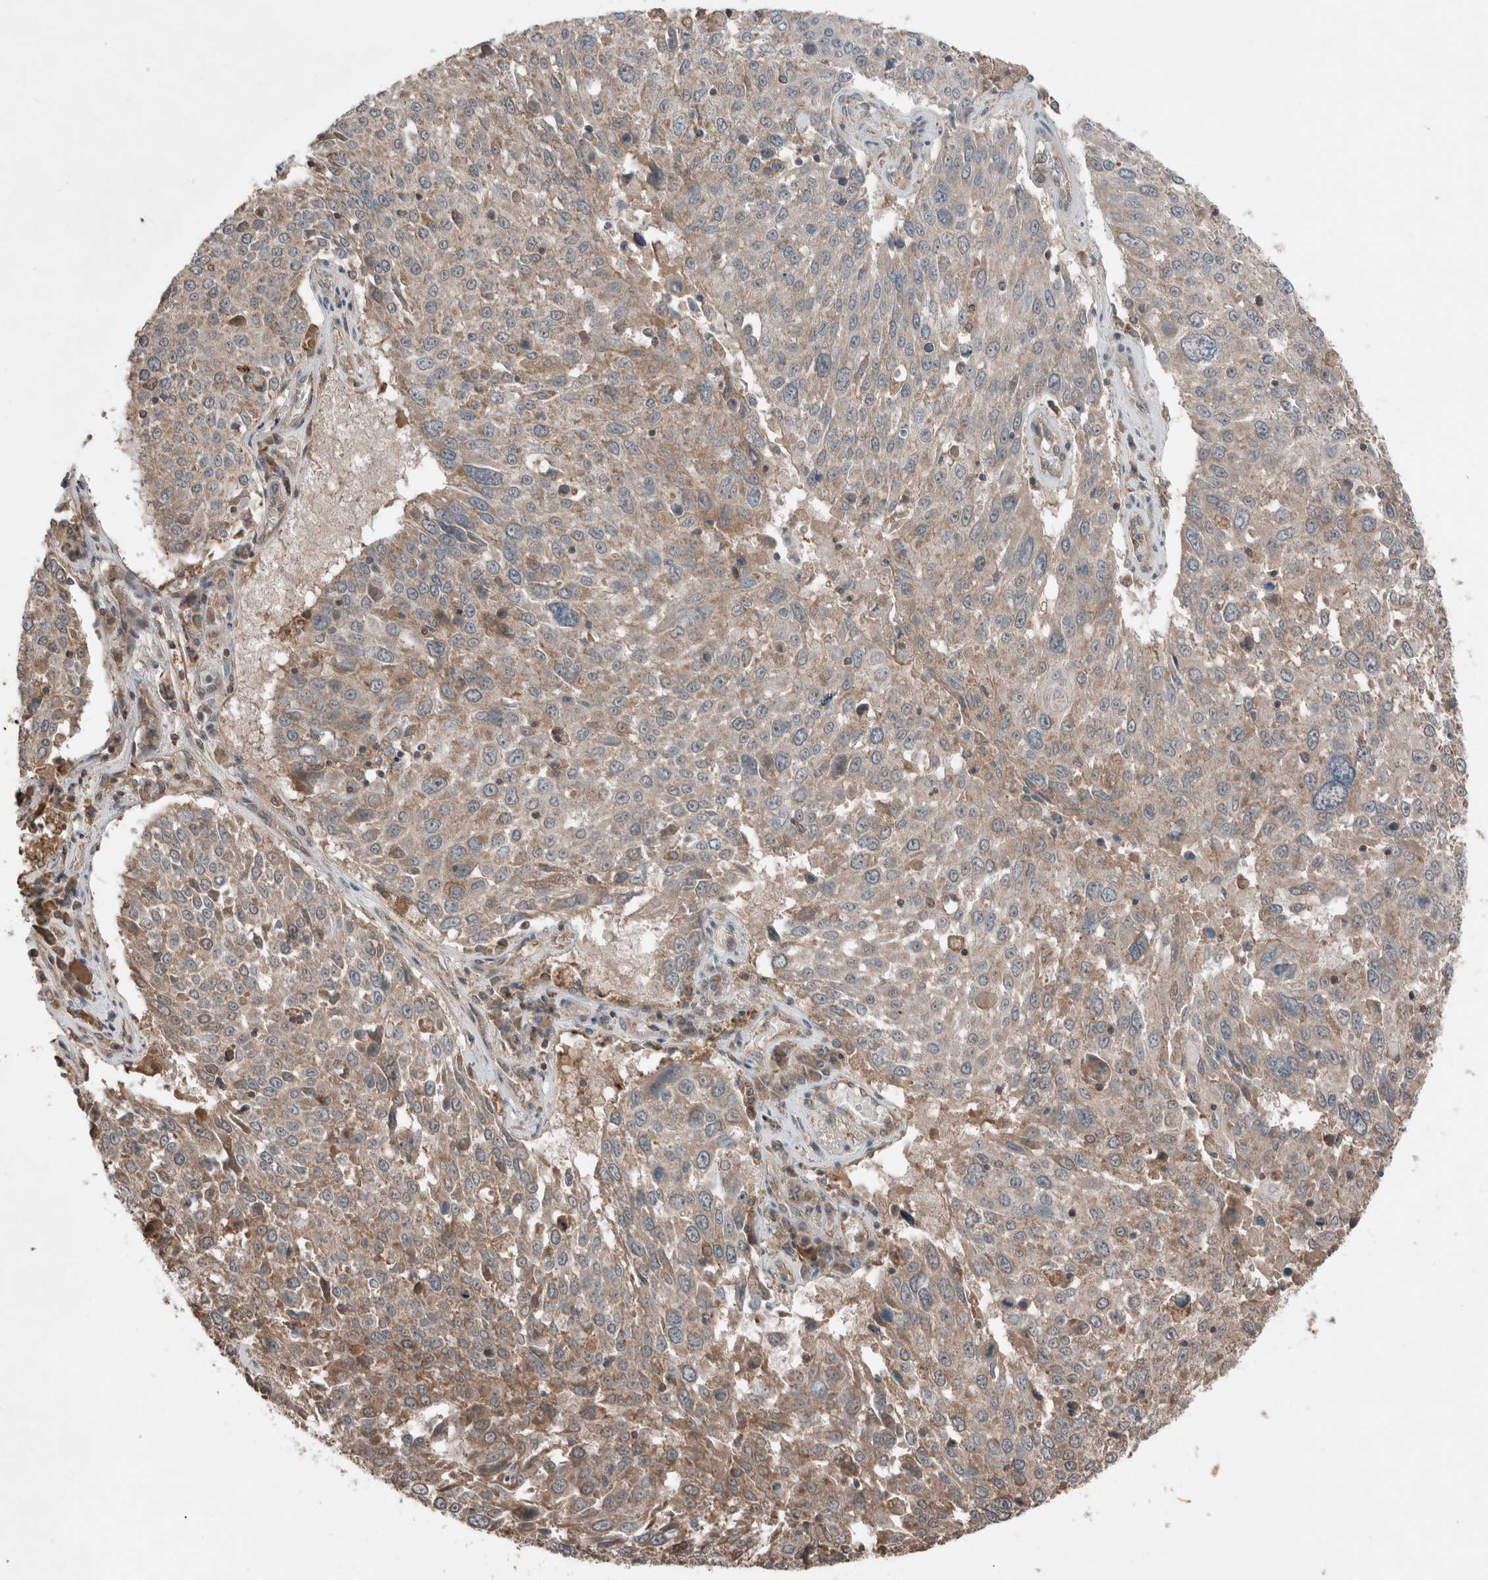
{"staining": {"intensity": "weak", "quantity": "<25%", "location": "cytoplasmic/membranous"}, "tissue": "lung cancer", "cell_type": "Tumor cells", "image_type": "cancer", "snomed": [{"axis": "morphology", "description": "Squamous cell carcinoma, NOS"}, {"axis": "topography", "description": "Lung"}], "caption": "DAB immunohistochemical staining of squamous cell carcinoma (lung) displays no significant positivity in tumor cells. (DAB (3,3'-diaminobenzidine) immunohistochemistry with hematoxylin counter stain).", "gene": "KLK14", "patient": {"sex": "male", "age": 65}}